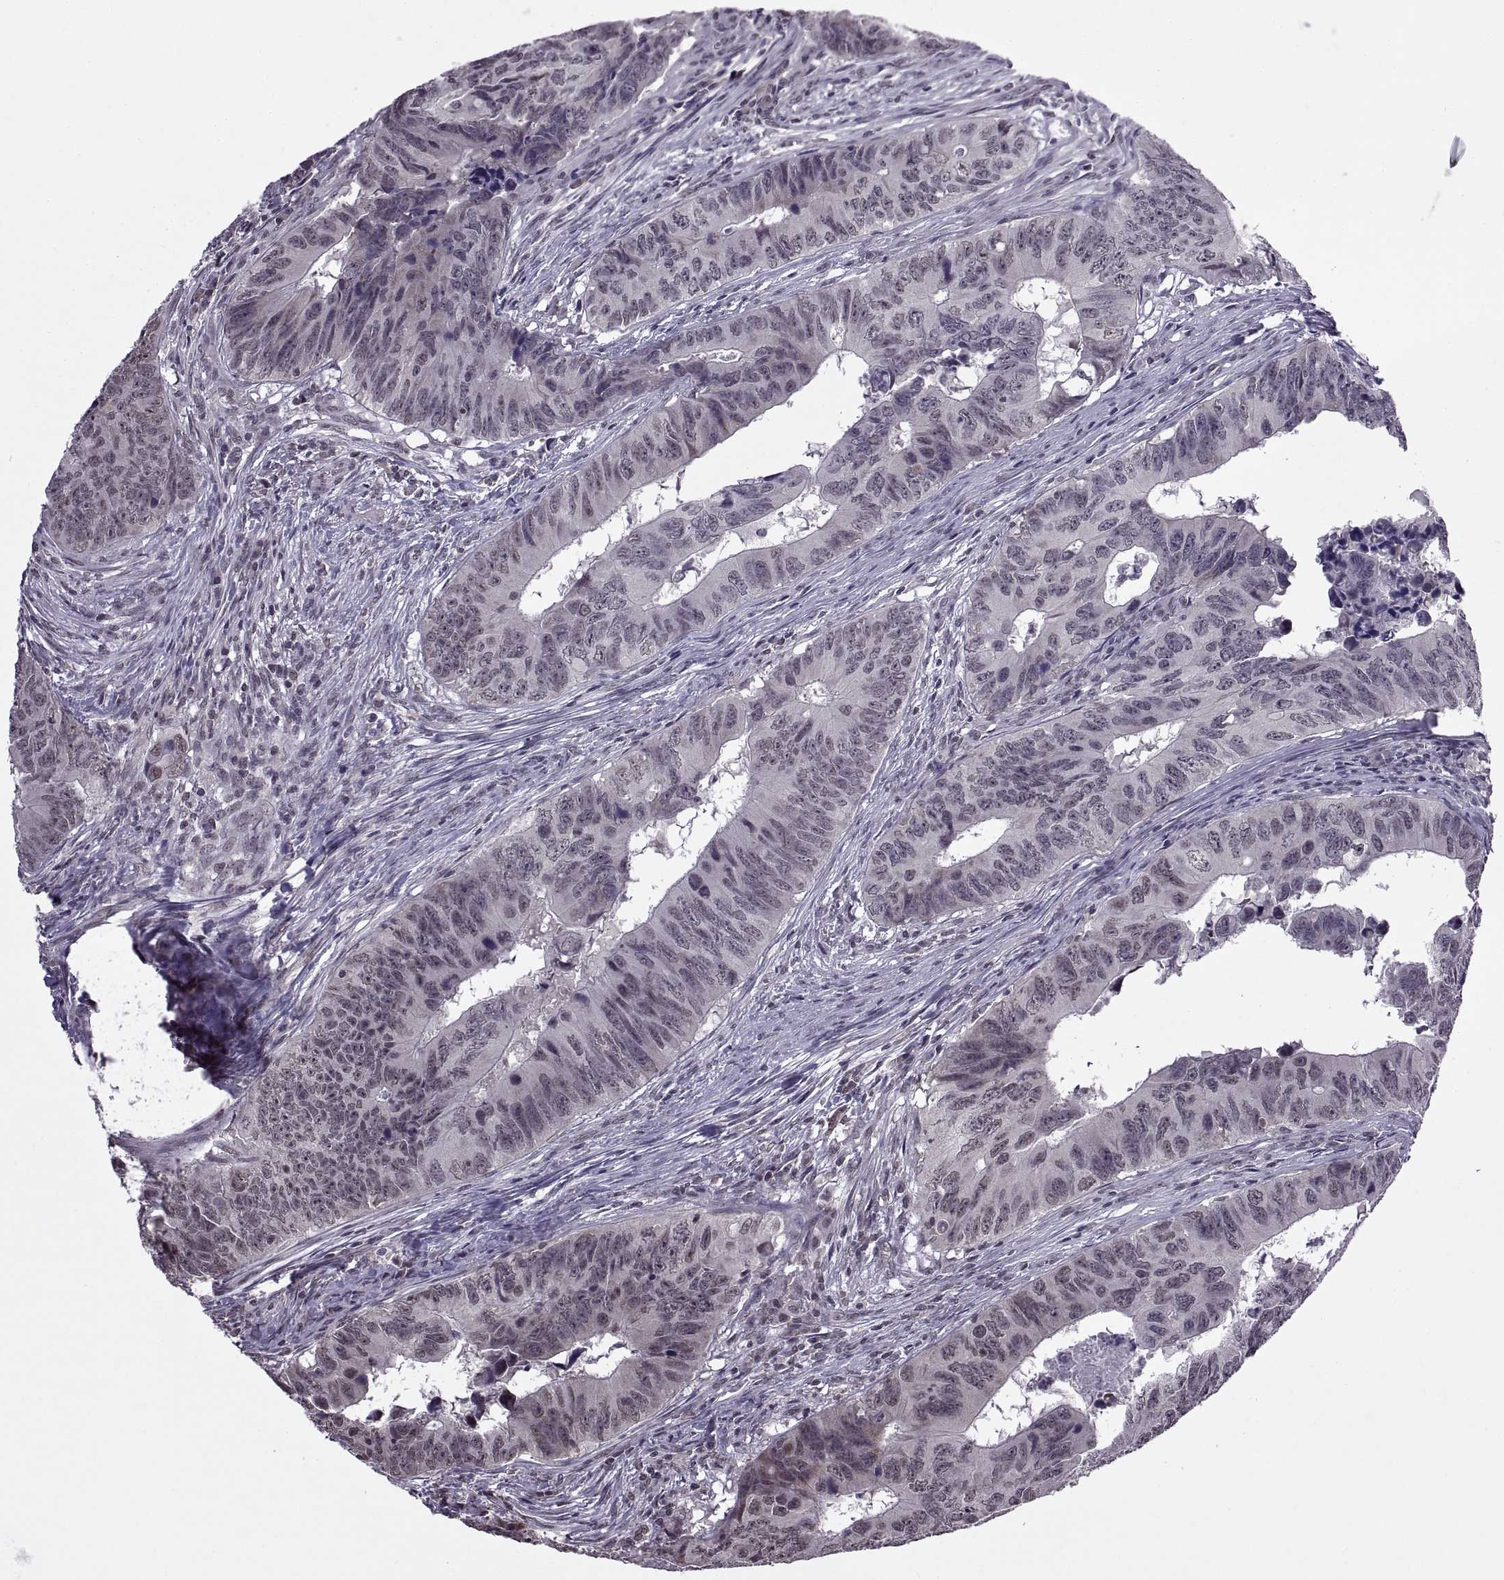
{"staining": {"intensity": "negative", "quantity": "none", "location": "none"}, "tissue": "colorectal cancer", "cell_type": "Tumor cells", "image_type": "cancer", "snomed": [{"axis": "morphology", "description": "Adenocarcinoma, NOS"}, {"axis": "topography", "description": "Colon"}], "caption": "A high-resolution photomicrograph shows immunohistochemistry staining of adenocarcinoma (colorectal), which shows no significant positivity in tumor cells.", "gene": "INTS3", "patient": {"sex": "female", "age": 82}}